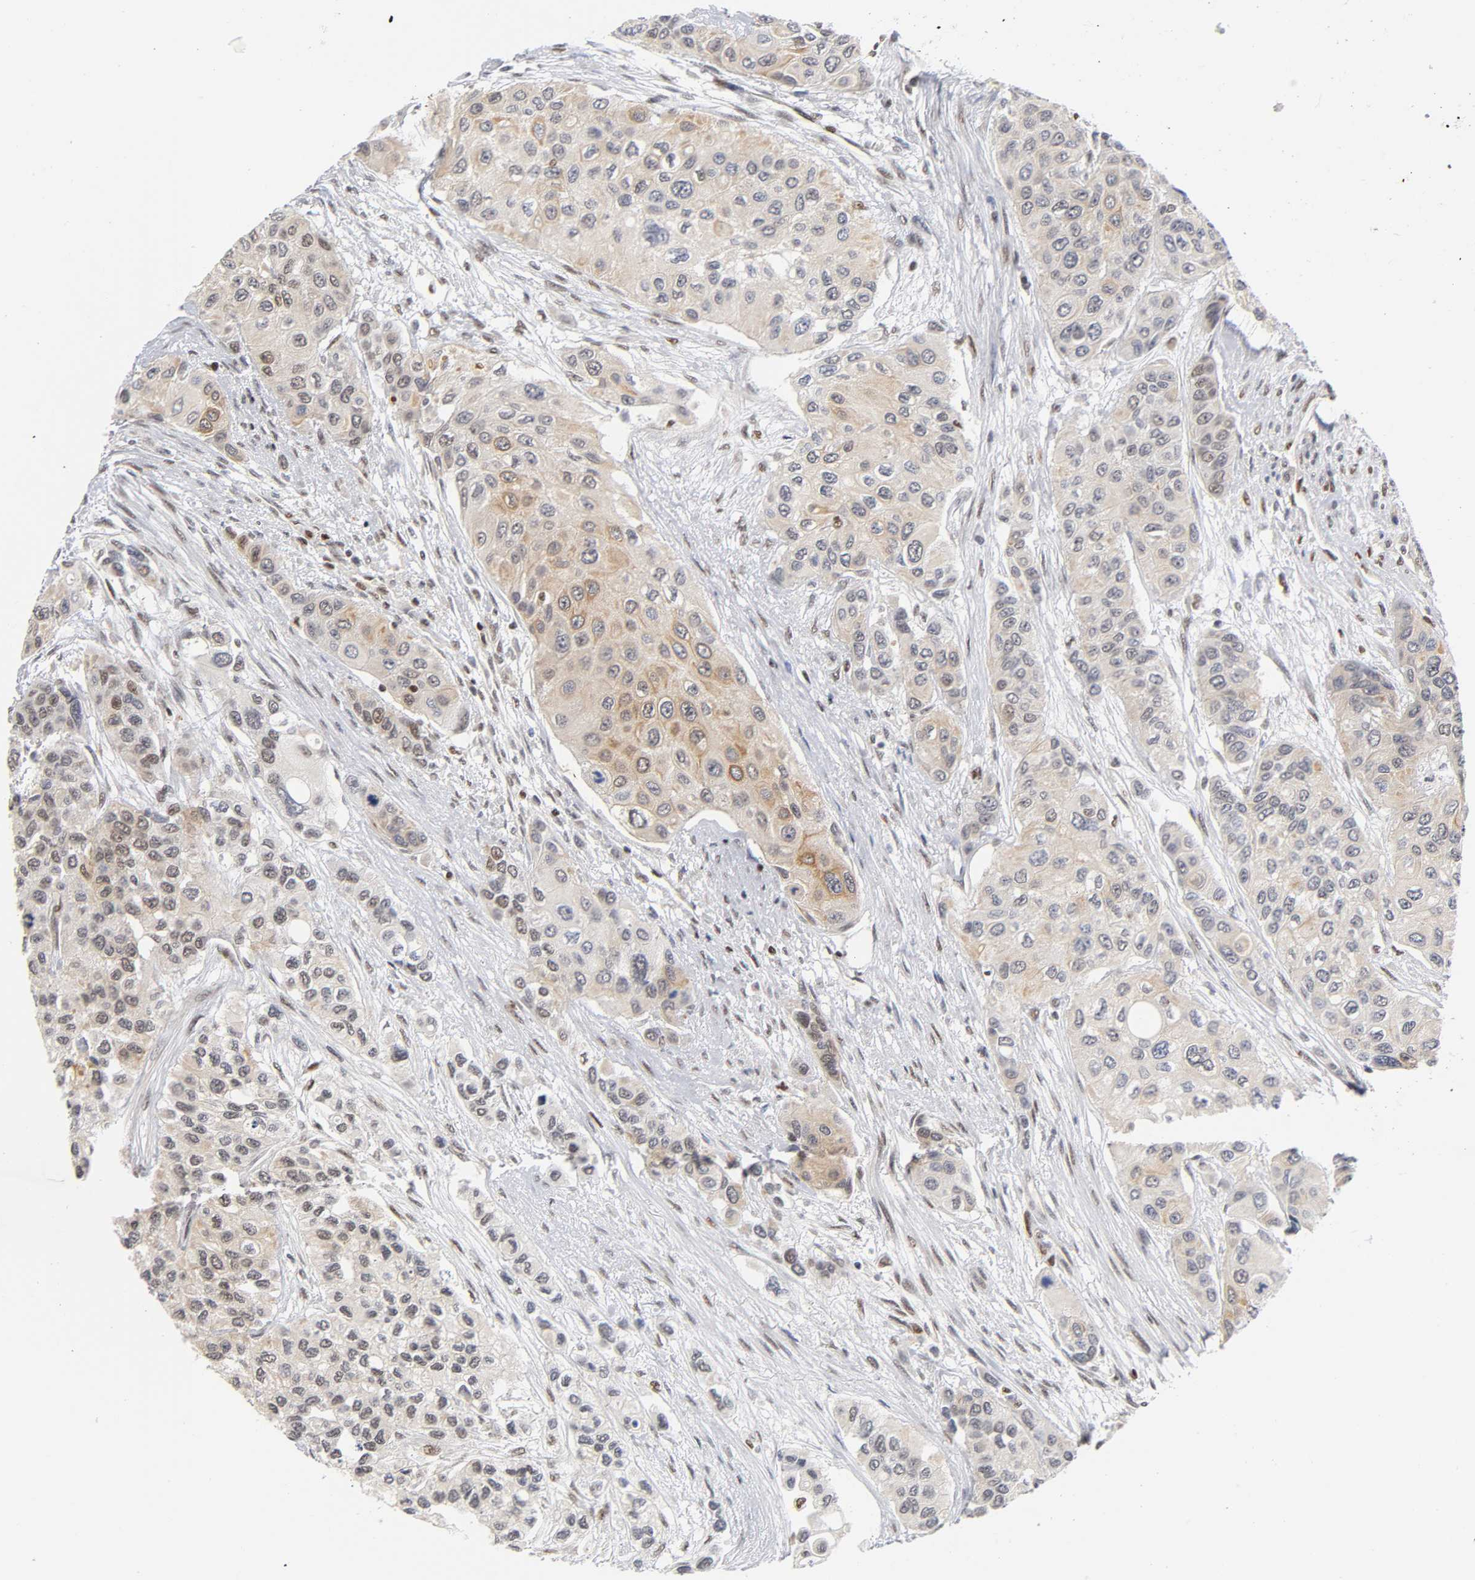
{"staining": {"intensity": "moderate", "quantity": "25%-75%", "location": "cytoplasmic/membranous"}, "tissue": "urothelial cancer", "cell_type": "Tumor cells", "image_type": "cancer", "snomed": [{"axis": "morphology", "description": "Urothelial carcinoma, High grade"}, {"axis": "topography", "description": "Urinary bladder"}], "caption": "The image demonstrates staining of urothelial cancer, revealing moderate cytoplasmic/membranous protein staining (brown color) within tumor cells. Using DAB (brown) and hematoxylin (blue) stains, captured at high magnification using brightfield microscopy.", "gene": "NR3C1", "patient": {"sex": "female", "age": 56}}